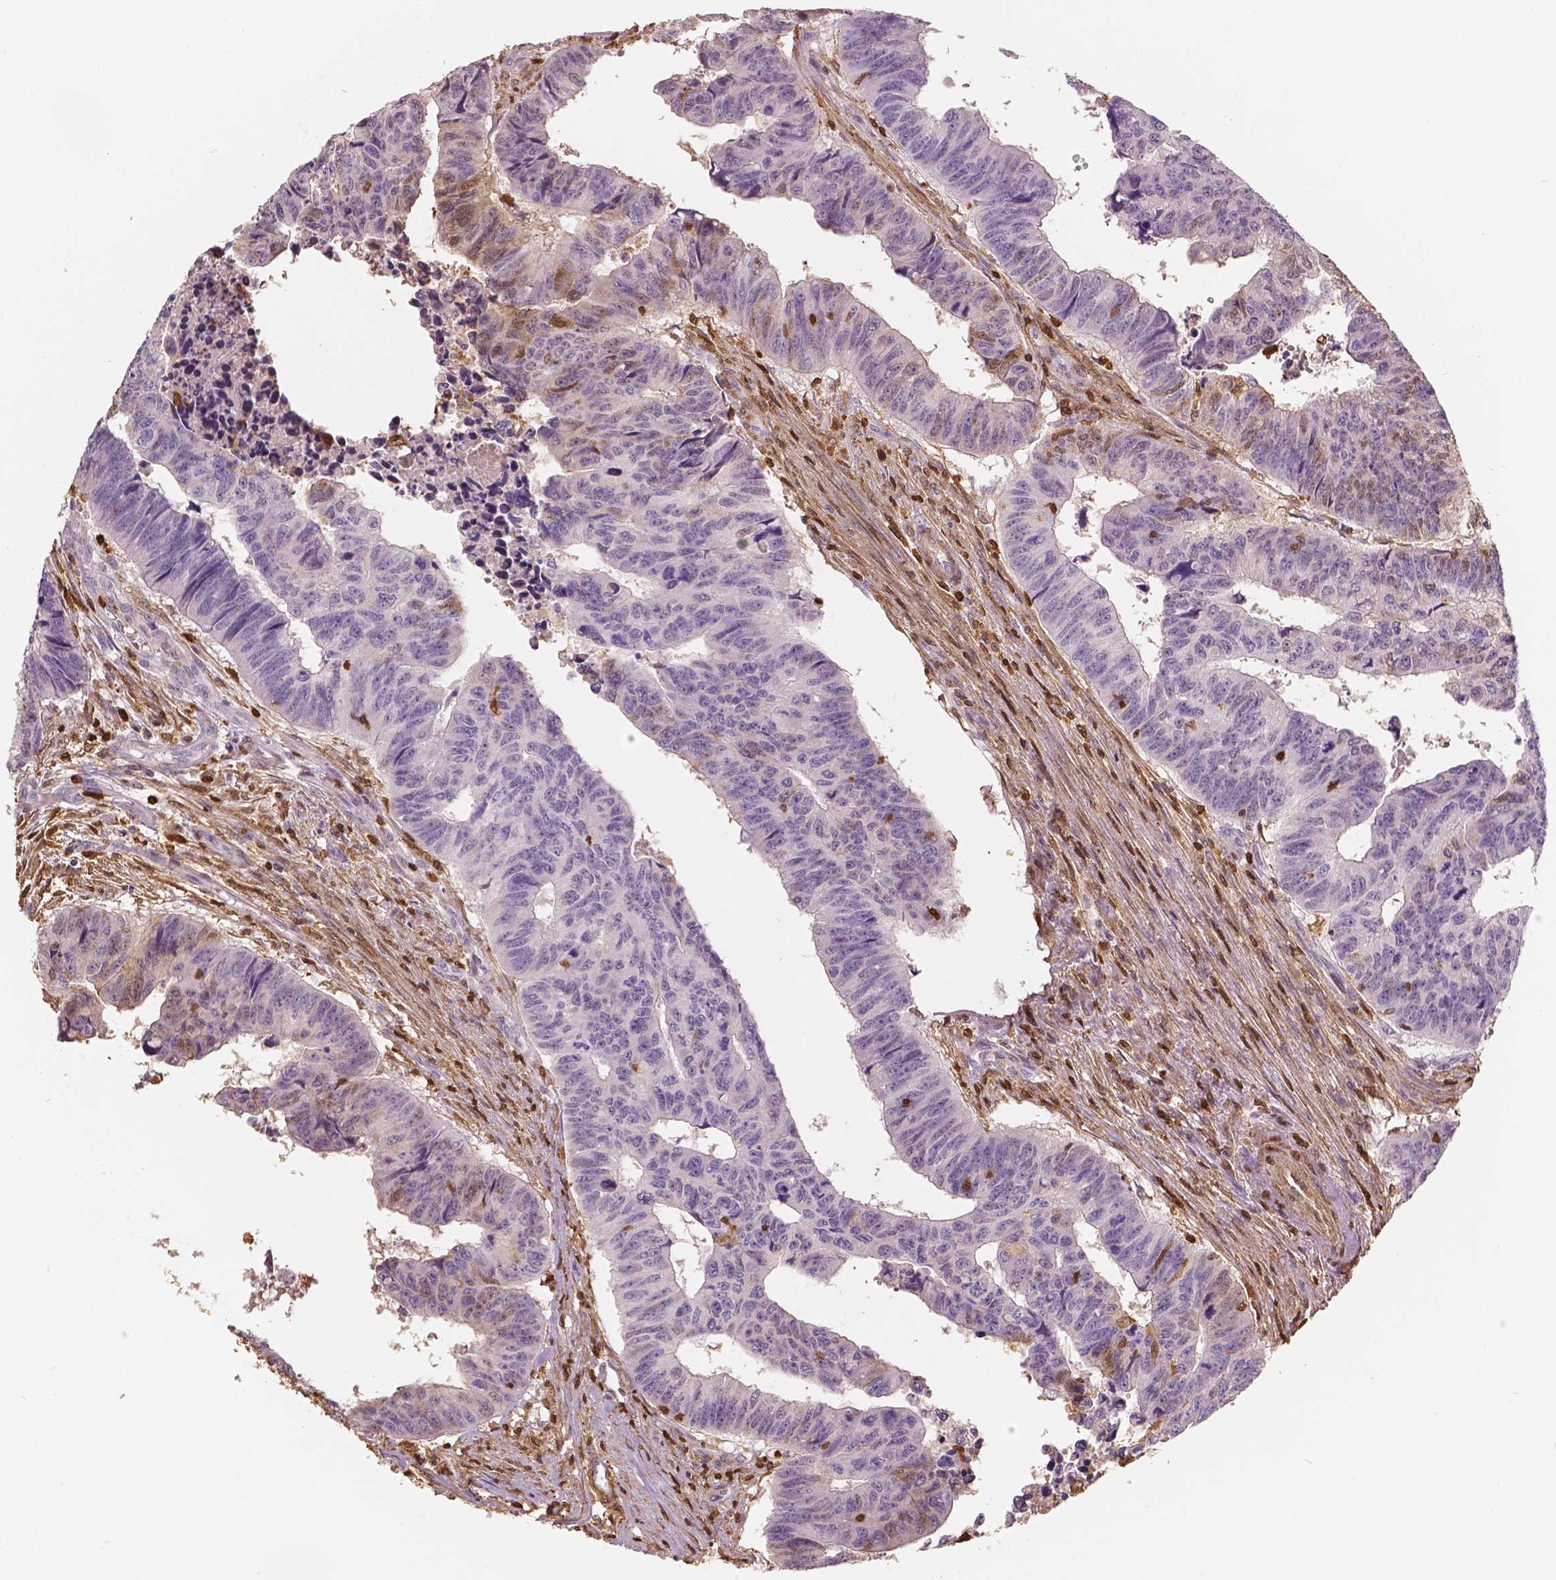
{"staining": {"intensity": "negative", "quantity": "none", "location": "none"}, "tissue": "colorectal cancer", "cell_type": "Tumor cells", "image_type": "cancer", "snomed": [{"axis": "morphology", "description": "Adenocarcinoma, NOS"}, {"axis": "topography", "description": "Rectum"}], "caption": "The micrograph displays no staining of tumor cells in colorectal cancer.", "gene": "S100A4", "patient": {"sex": "female", "age": 85}}